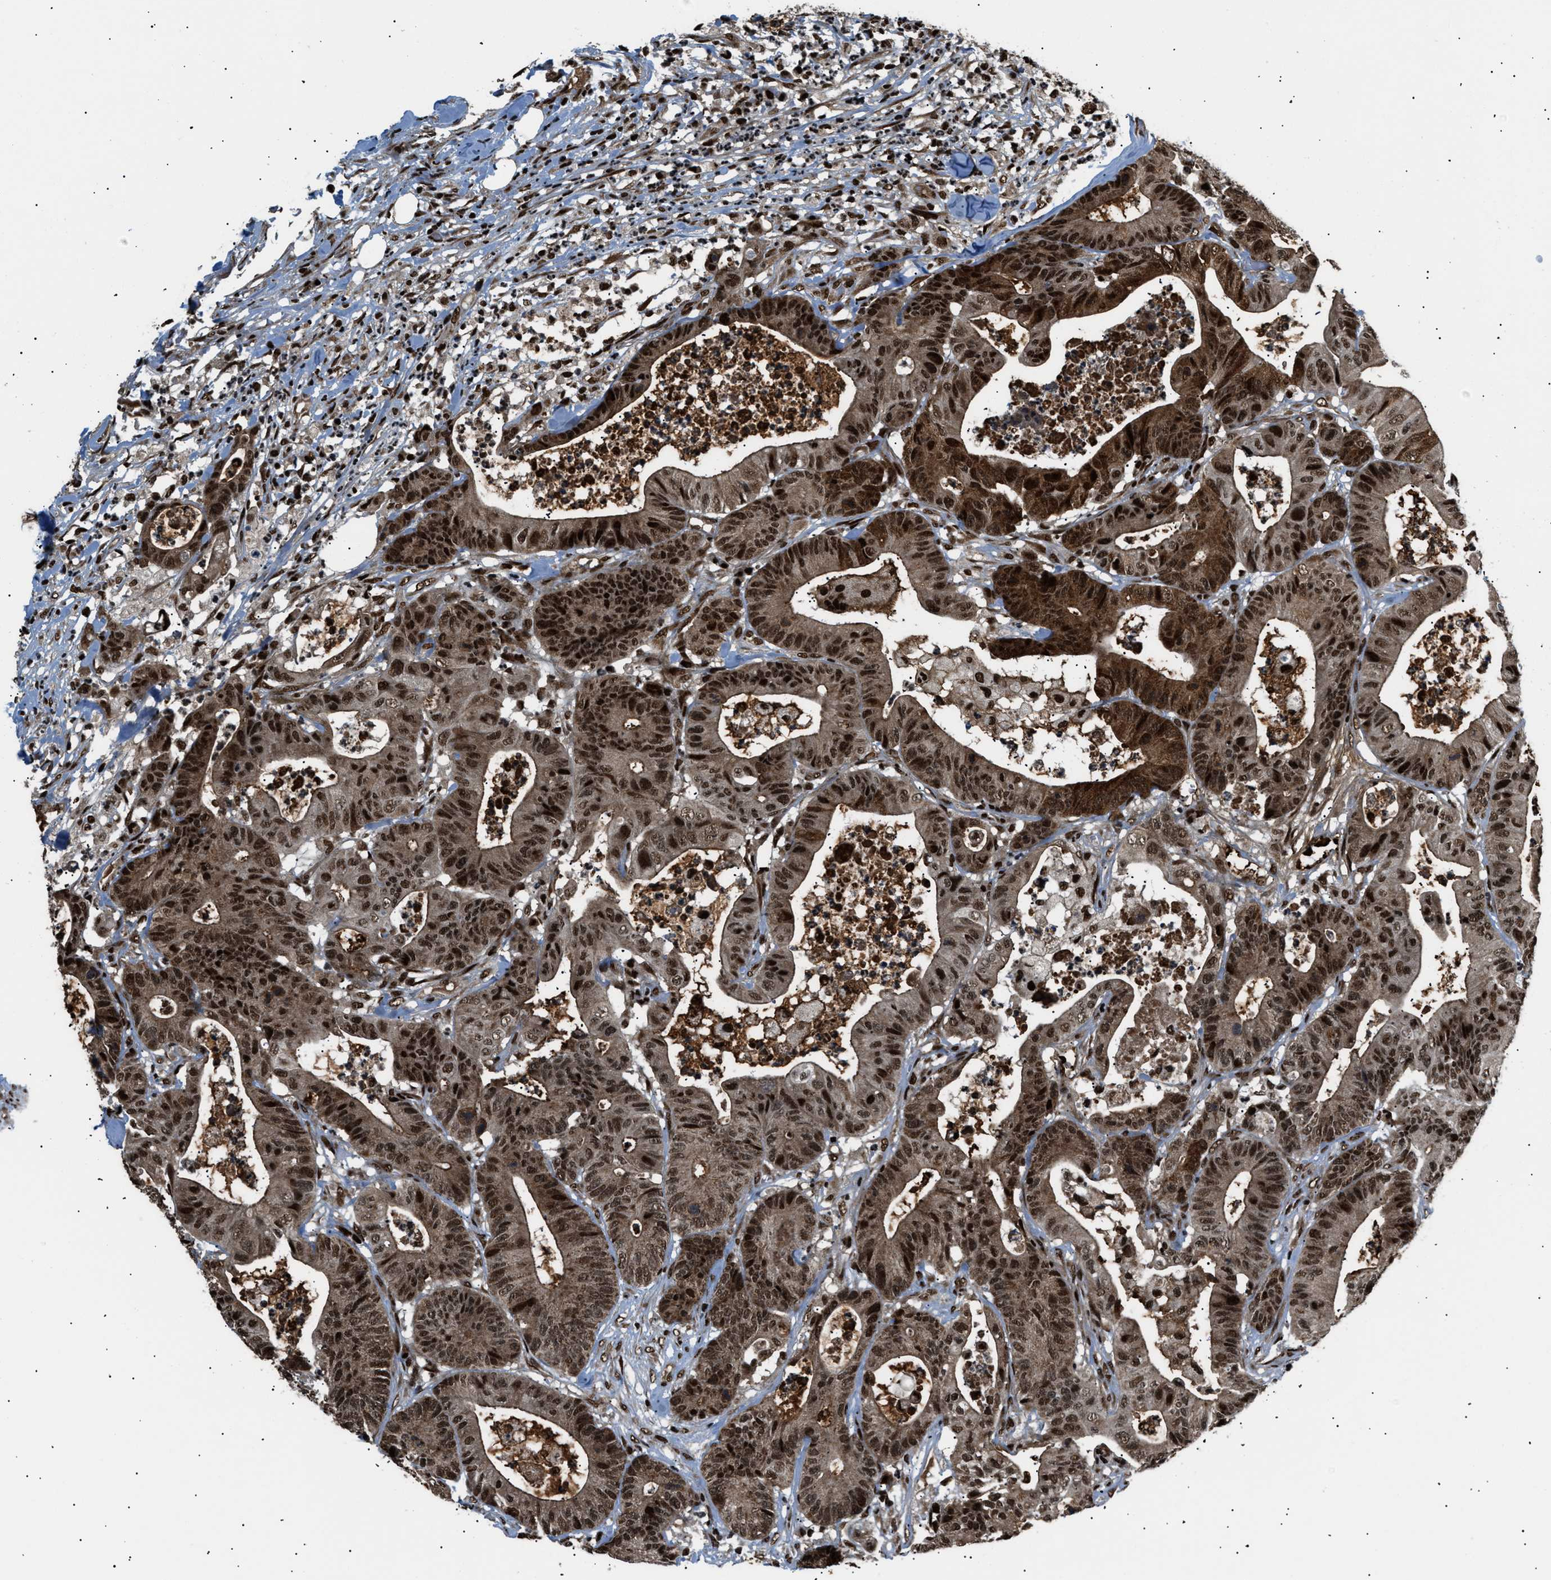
{"staining": {"intensity": "strong", "quantity": ">75%", "location": "cytoplasmic/membranous,nuclear"}, "tissue": "colorectal cancer", "cell_type": "Tumor cells", "image_type": "cancer", "snomed": [{"axis": "morphology", "description": "Adenocarcinoma, NOS"}, {"axis": "topography", "description": "Colon"}], "caption": "Colorectal cancer (adenocarcinoma) was stained to show a protein in brown. There is high levels of strong cytoplasmic/membranous and nuclear expression in approximately >75% of tumor cells.", "gene": "RBM5", "patient": {"sex": "female", "age": 84}}